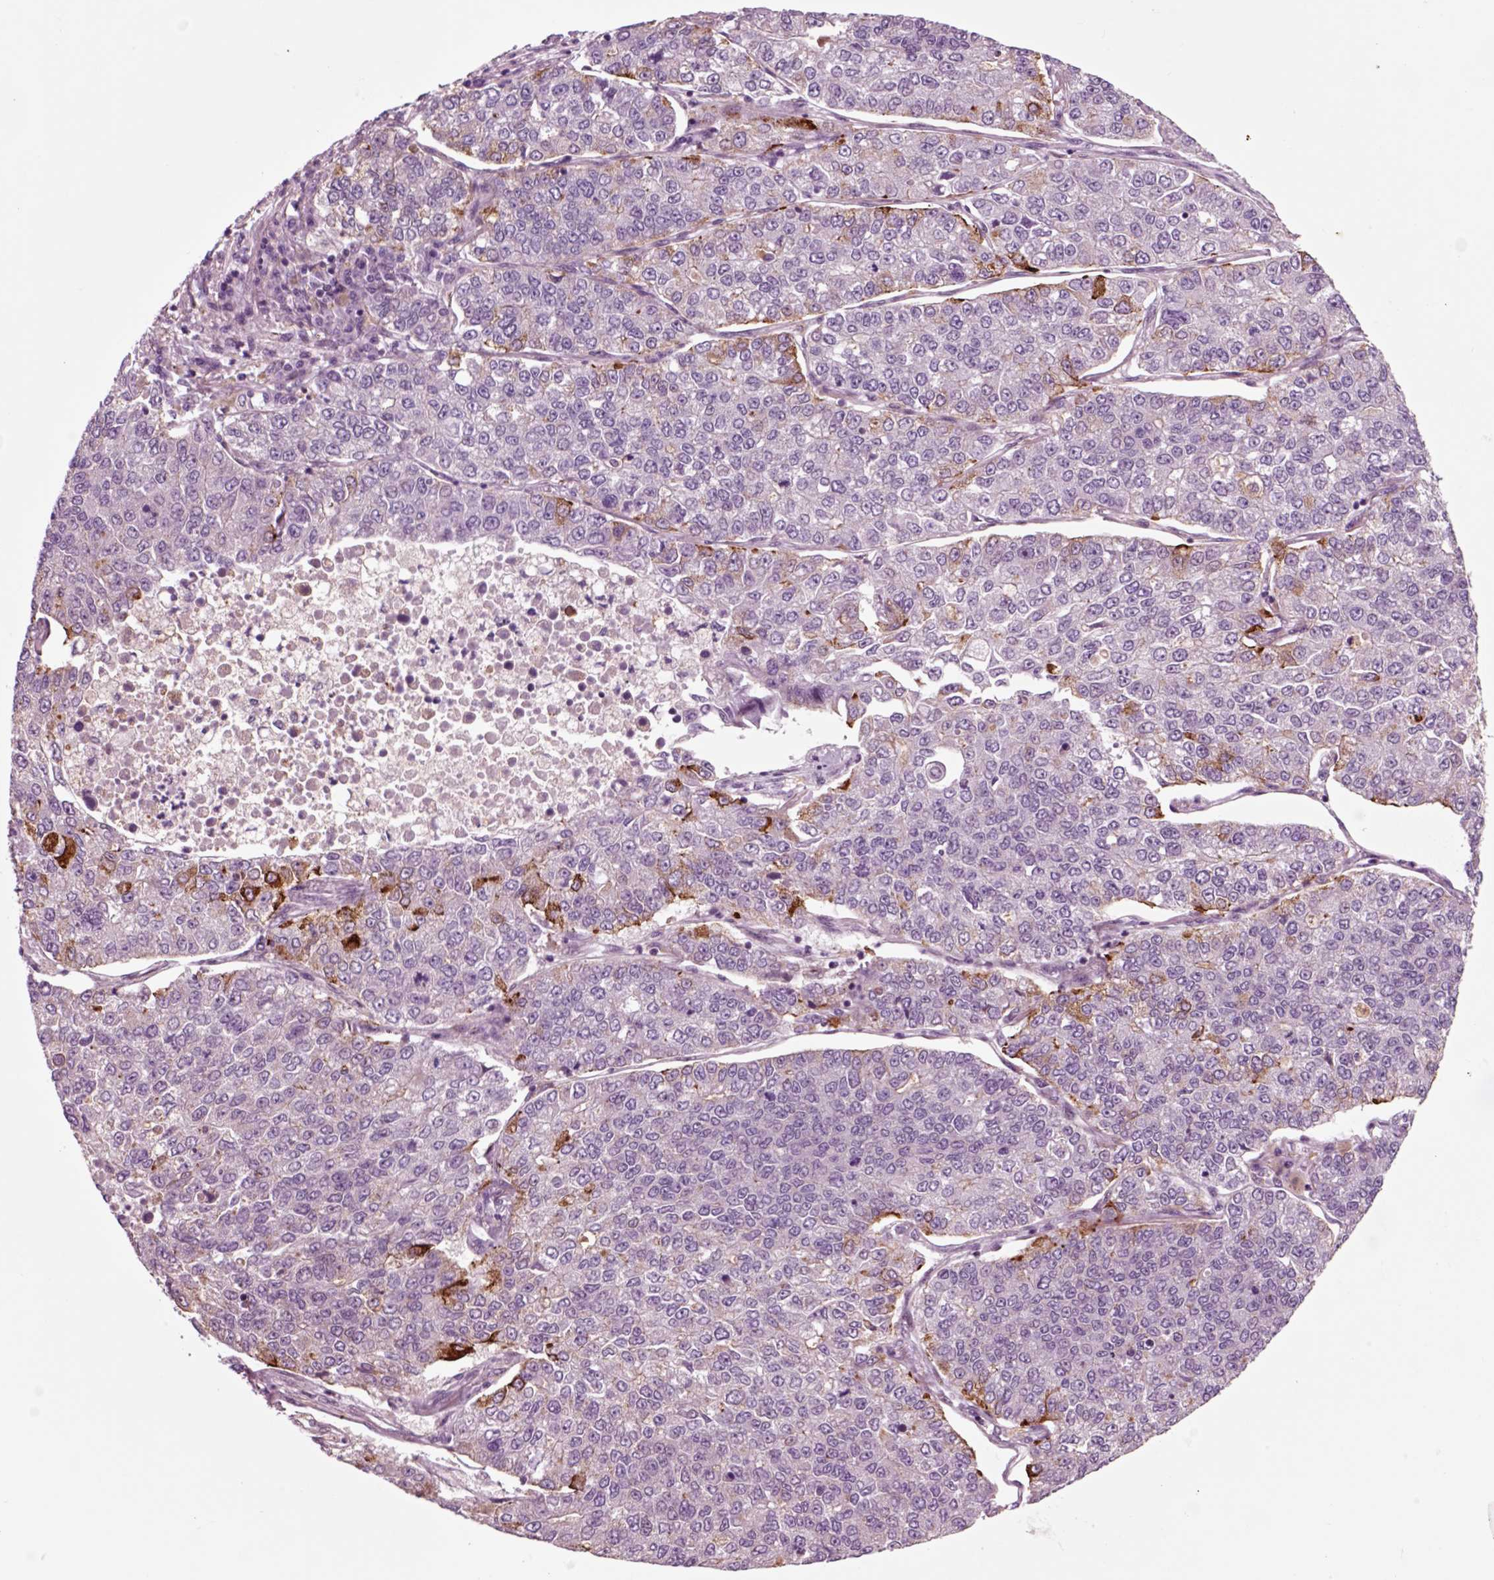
{"staining": {"intensity": "strong", "quantity": "<25%", "location": "cytoplasmic/membranous"}, "tissue": "lung cancer", "cell_type": "Tumor cells", "image_type": "cancer", "snomed": [{"axis": "morphology", "description": "Adenocarcinoma, NOS"}, {"axis": "topography", "description": "Lung"}], "caption": "Adenocarcinoma (lung) stained with a brown dye exhibits strong cytoplasmic/membranous positive staining in approximately <25% of tumor cells.", "gene": "CHGB", "patient": {"sex": "male", "age": 49}}